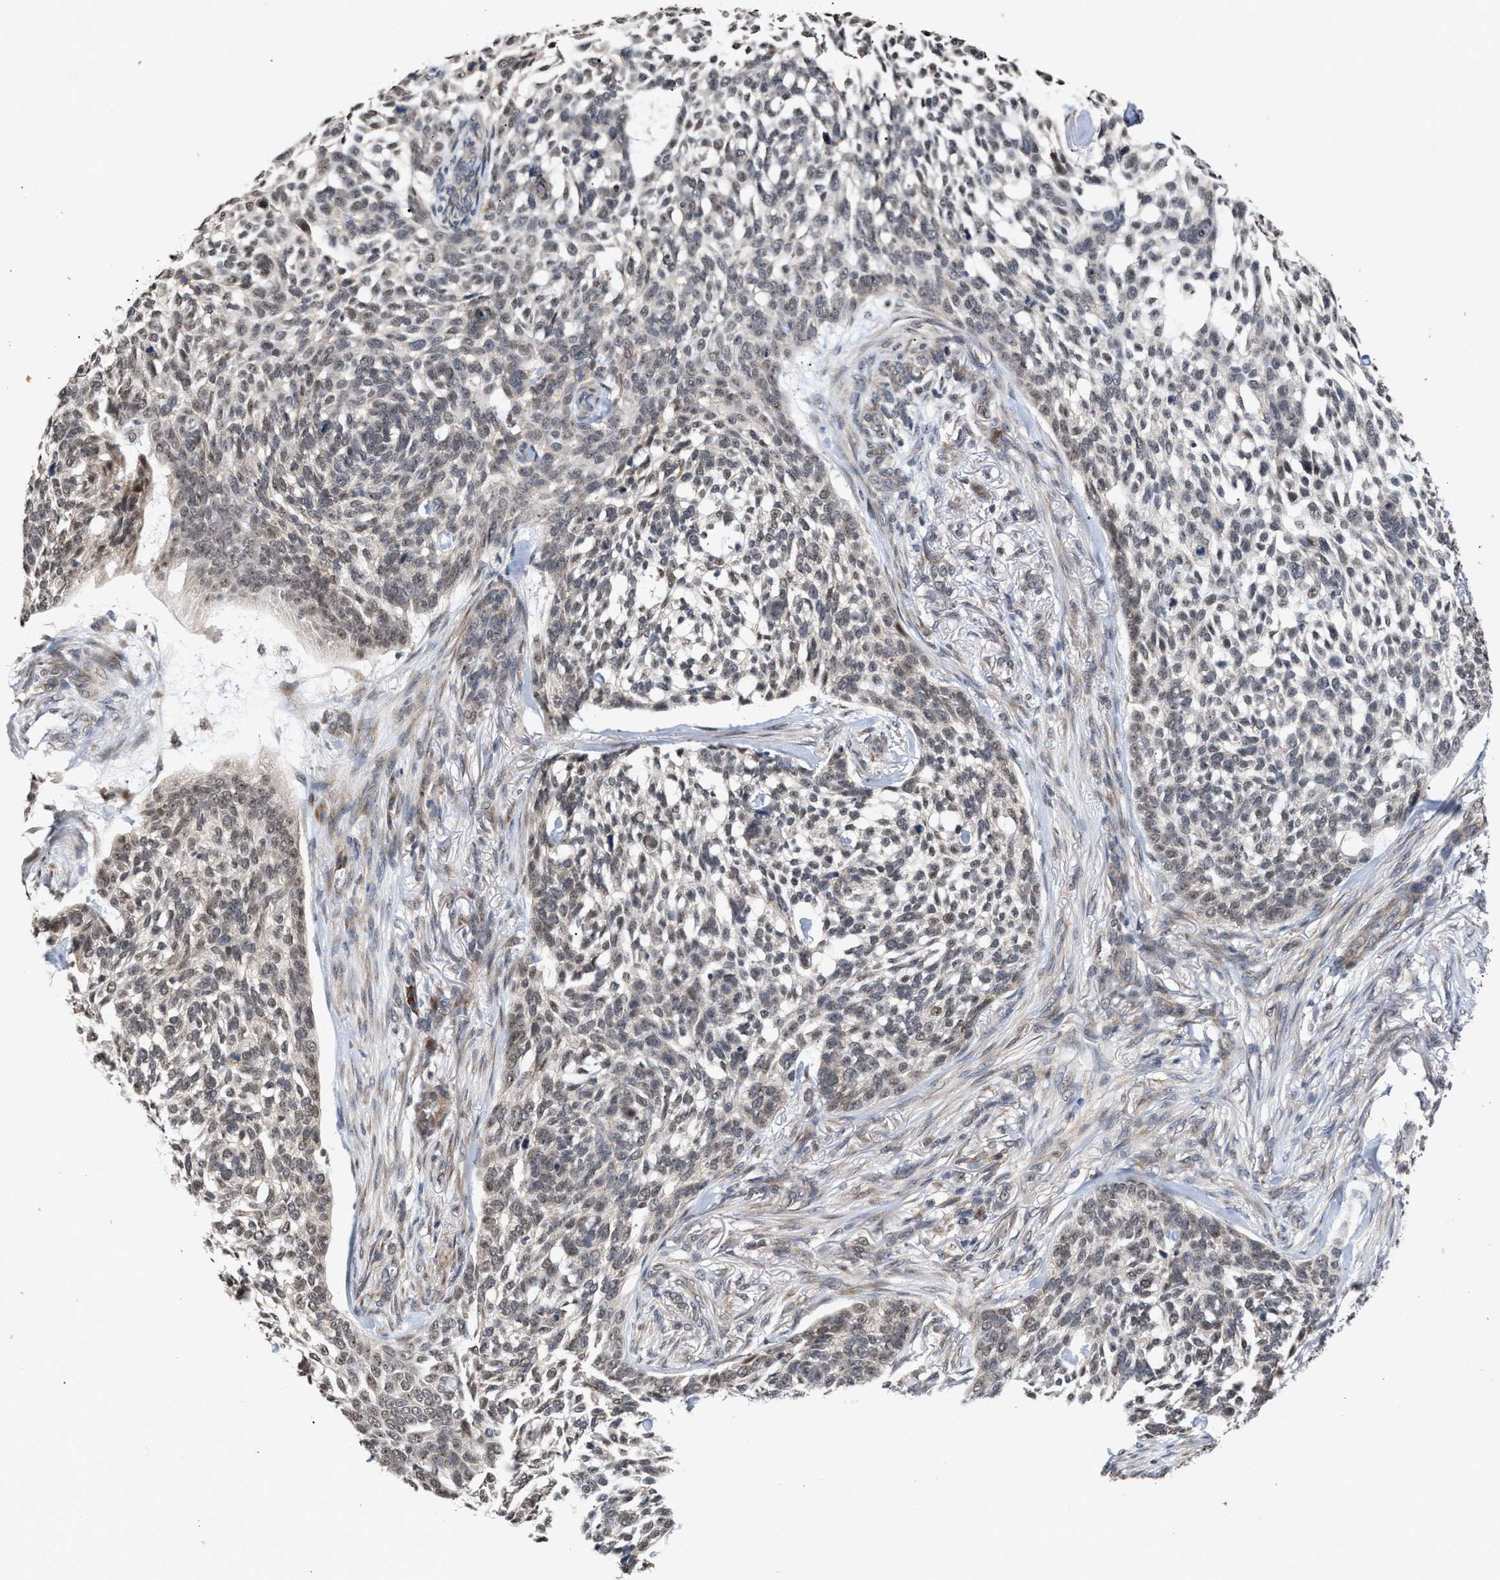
{"staining": {"intensity": "weak", "quantity": "<25%", "location": "cytoplasmic/membranous"}, "tissue": "skin cancer", "cell_type": "Tumor cells", "image_type": "cancer", "snomed": [{"axis": "morphology", "description": "Basal cell carcinoma"}, {"axis": "topography", "description": "Skin"}], "caption": "An IHC histopathology image of basal cell carcinoma (skin) is shown. There is no staining in tumor cells of basal cell carcinoma (skin).", "gene": "MKNK2", "patient": {"sex": "female", "age": 64}}